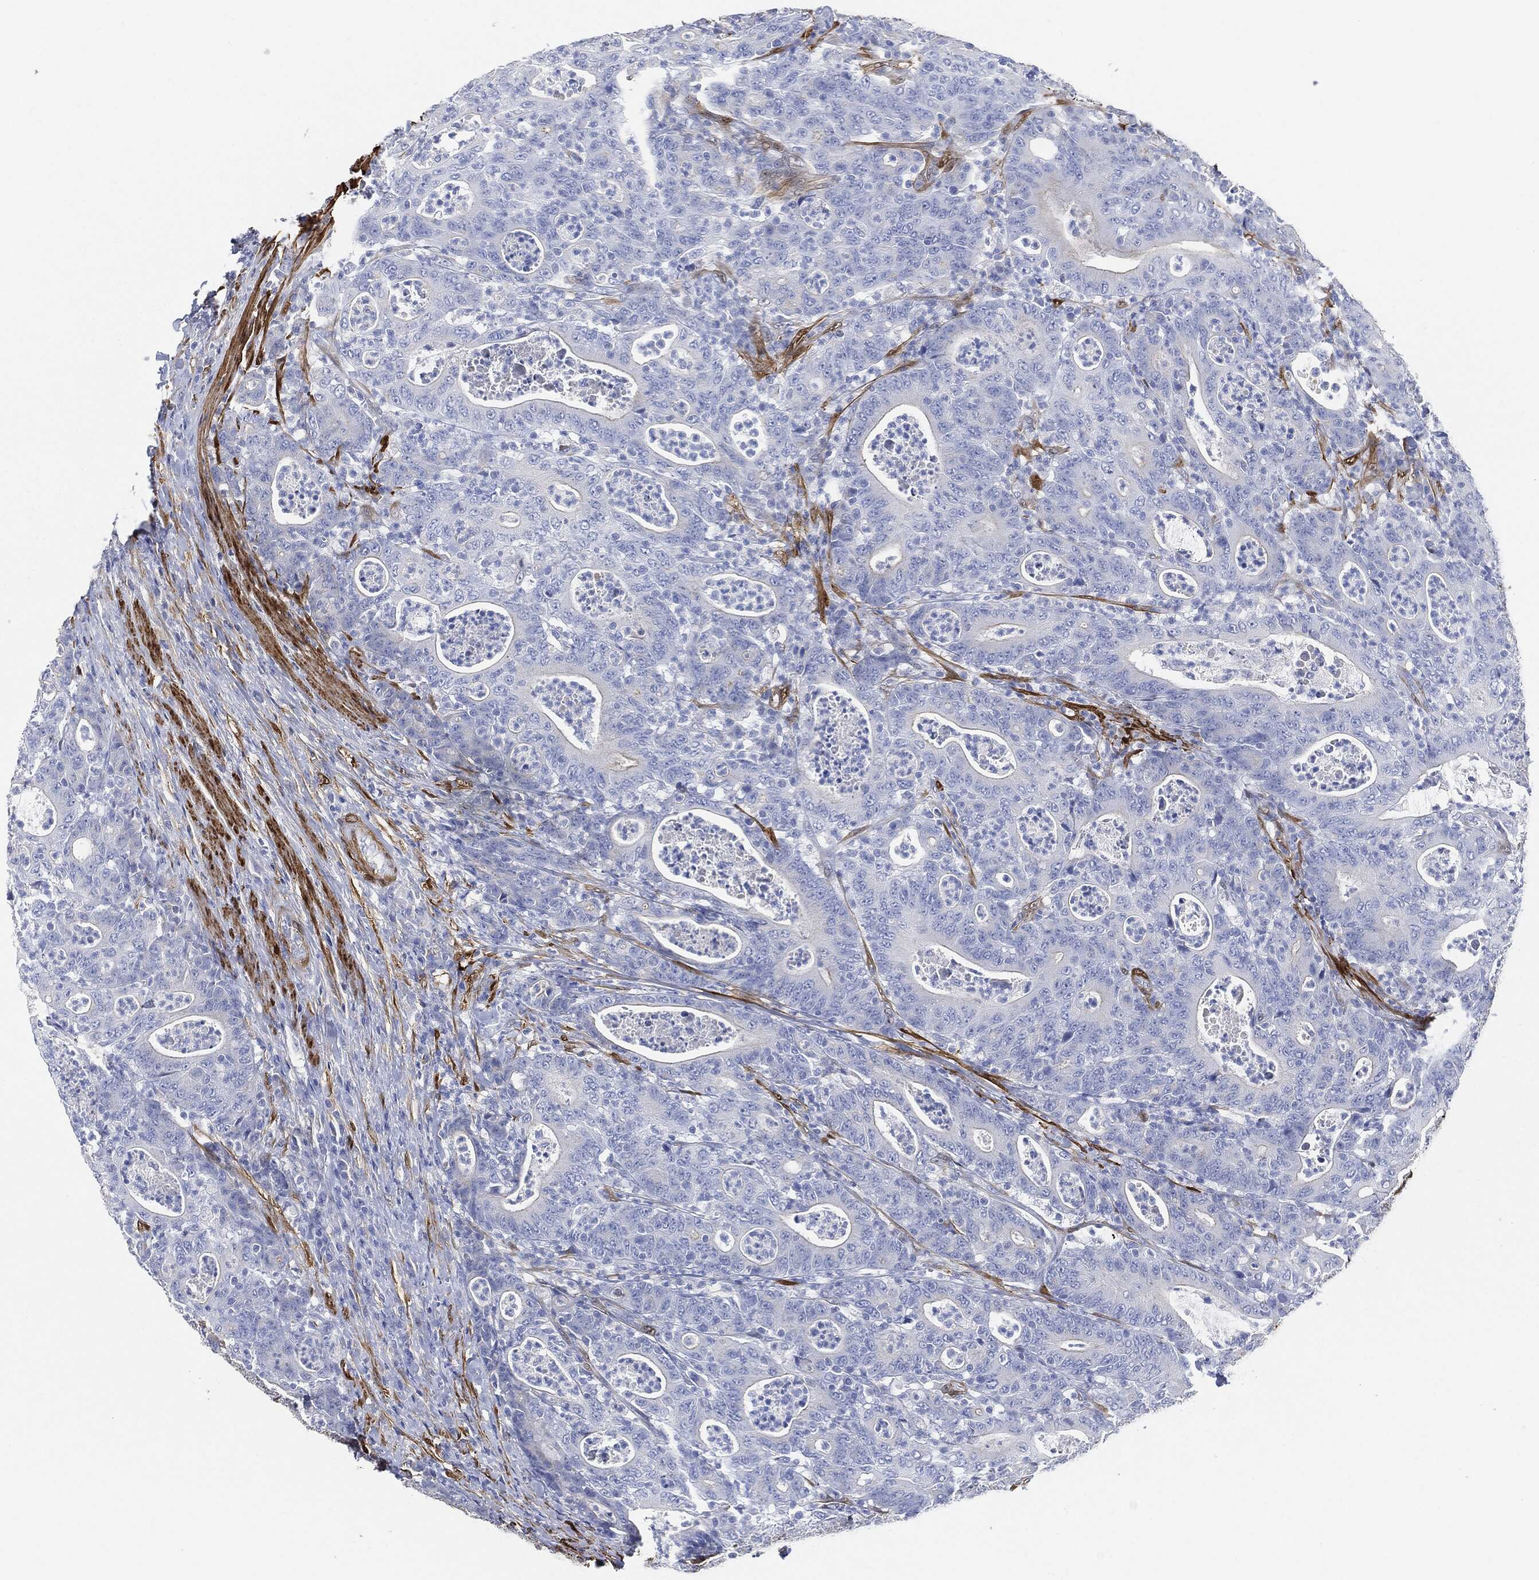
{"staining": {"intensity": "negative", "quantity": "none", "location": "none"}, "tissue": "colorectal cancer", "cell_type": "Tumor cells", "image_type": "cancer", "snomed": [{"axis": "morphology", "description": "Adenocarcinoma, NOS"}, {"axis": "topography", "description": "Colon"}], "caption": "Immunohistochemistry micrograph of neoplastic tissue: human colorectal adenocarcinoma stained with DAB (3,3'-diaminobenzidine) displays no significant protein positivity in tumor cells.", "gene": "TAGLN", "patient": {"sex": "male", "age": 70}}